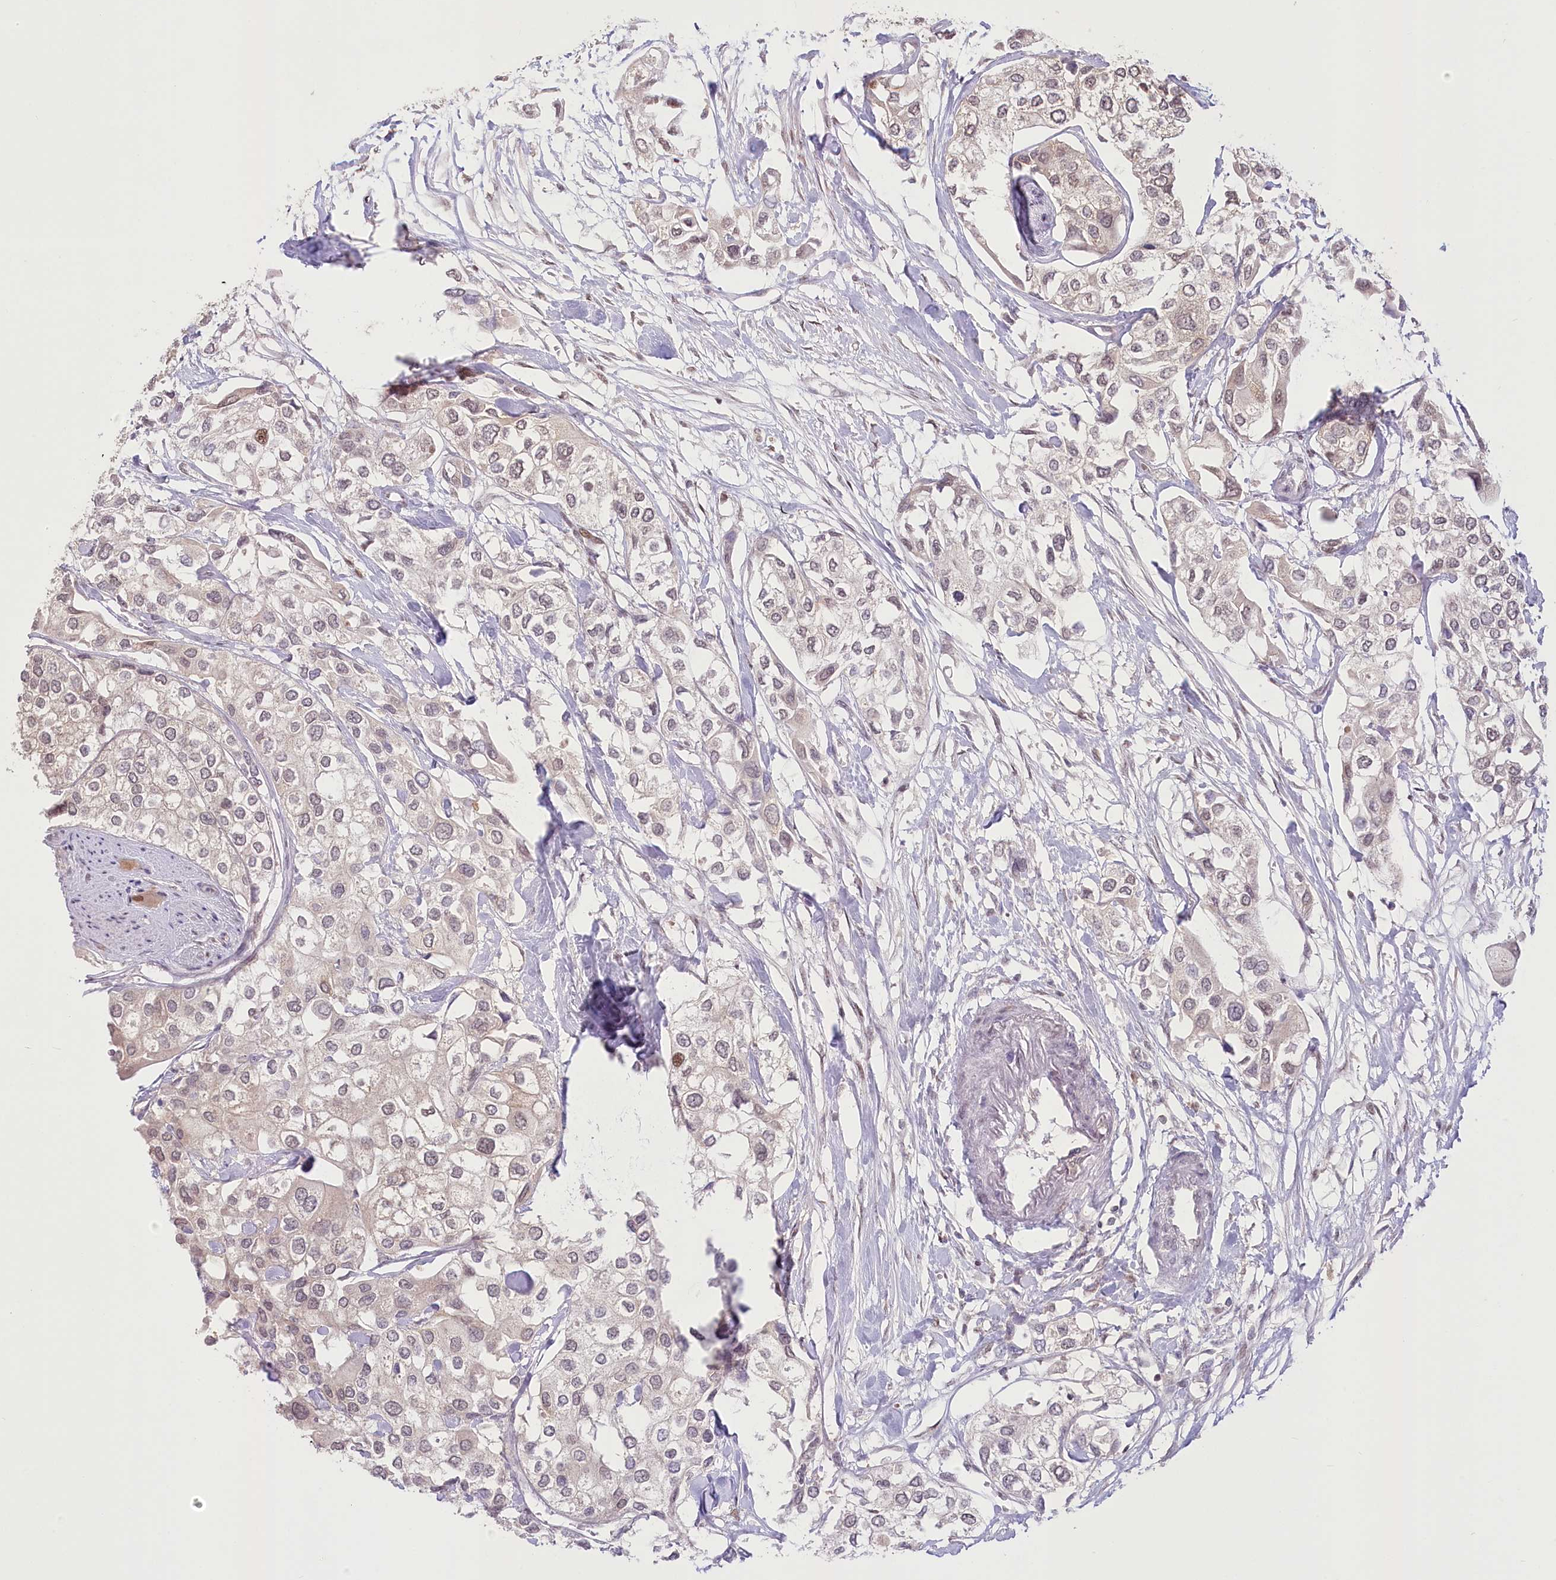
{"staining": {"intensity": "weak", "quantity": "<25%", "location": "cytoplasmic/membranous,nuclear"}, "tissue": "urothelial cancer", "cell_type": "Tumor cells", "image_type": "cancer", "snomed": [{"axis": "morphology", "description": "Urothelial carcinoma, High grade"}, {"axis": "topography", "description": "Urinary bladder"}], "caption": "Urothelial cancer was stained to show a protein in brown. There is no significant positivity in tumor cells. The staining was performed using DAB (3,3'-diaminobenzidine) to visualize the protein expression in brown, while the nuclei were stained in blue with hematoxylin (Magnification: 20x).", "gene": "PYURF", "patient": {"sex": "male", "age": 64}}